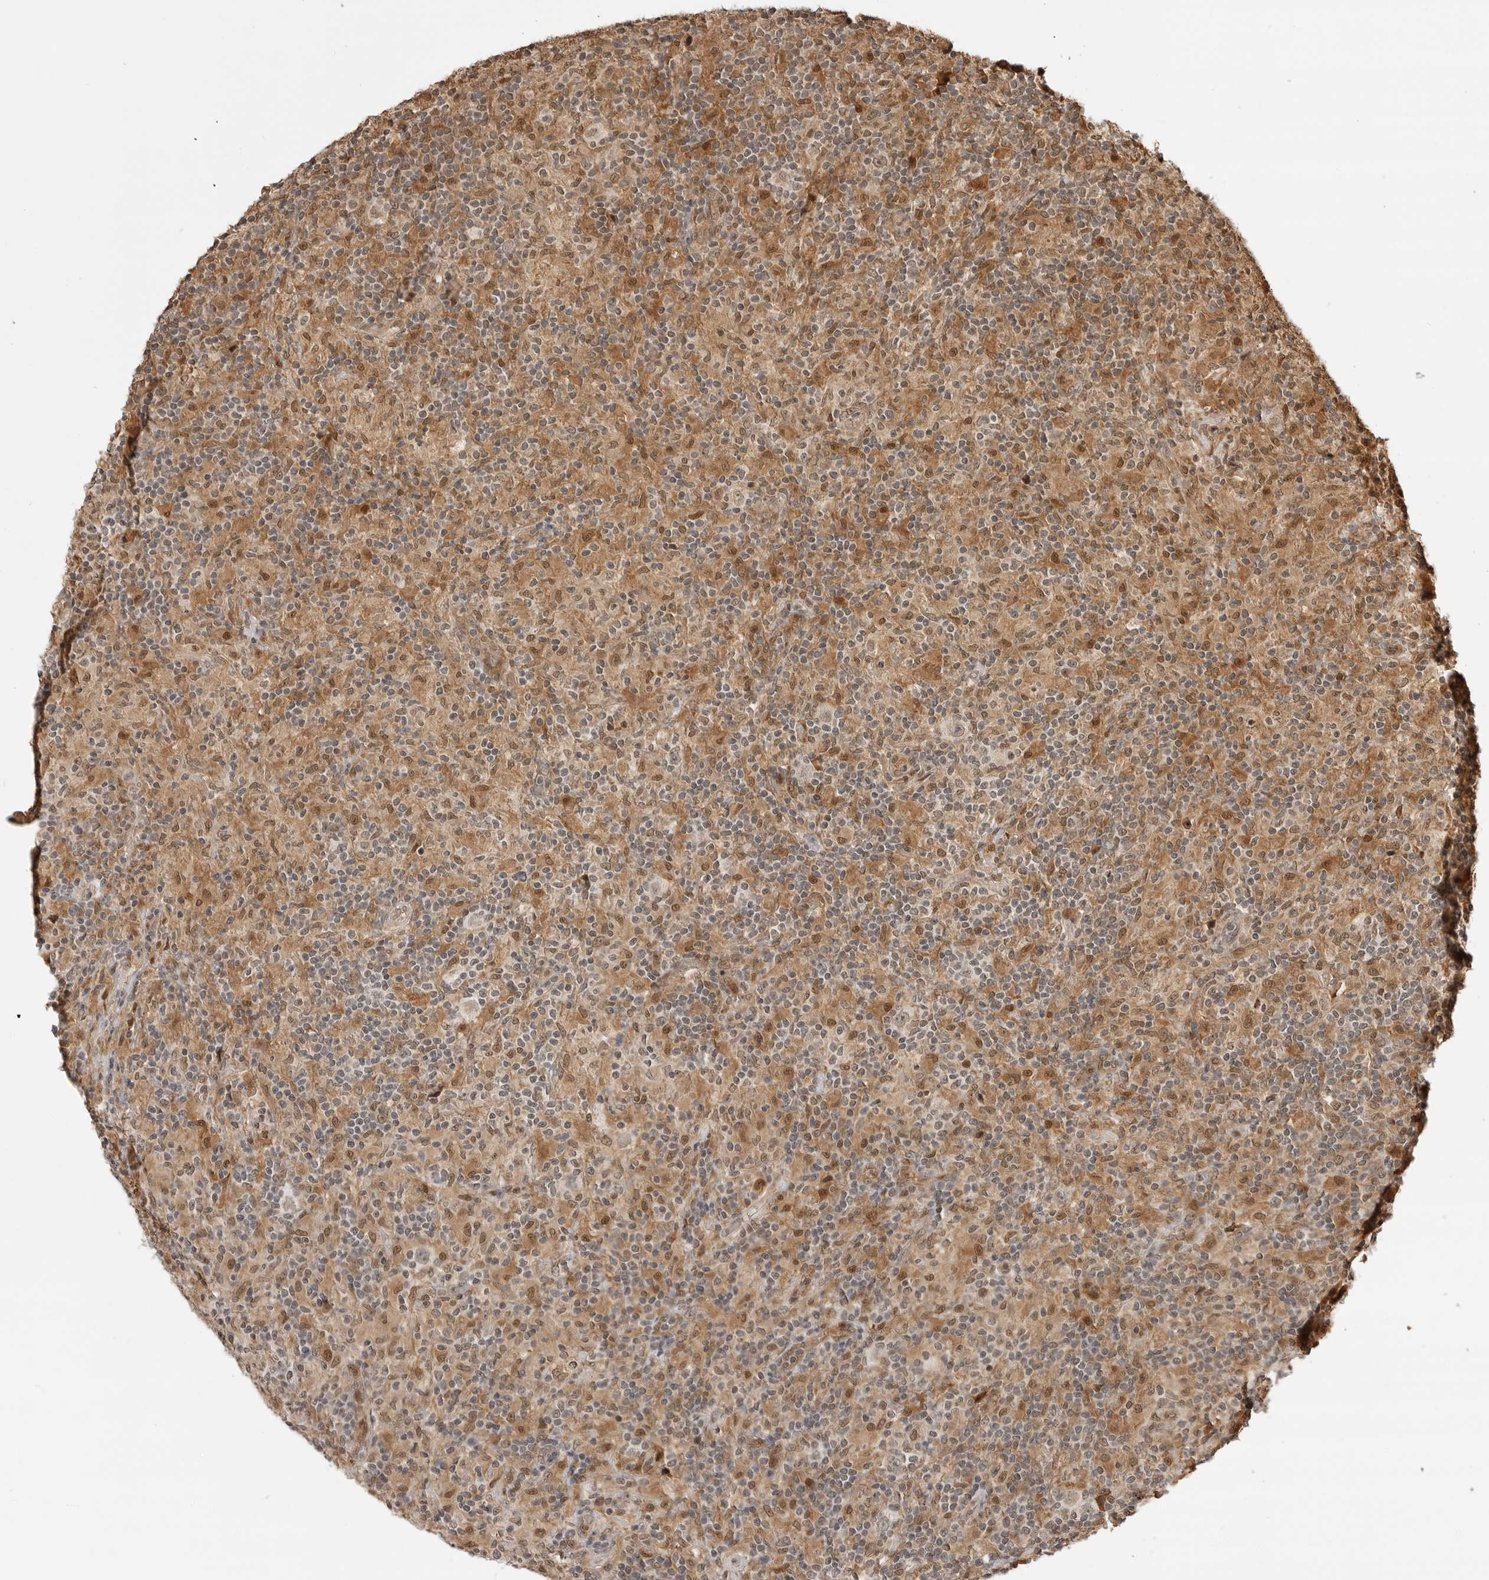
{"staining": {"intensity": "weak", "quantity": "<25%", "location": "nuclear"}, "tissue": "lymphoma", "cell_type": "Tumor cells", "image_type": "cancer", "snomed": [{"axis": "morphology", "description": "Hodgkin's disease, NOS"}, {"axis": "topography", "description": "Lymph node"}], "caption": "High magnification brightfield microscopy of lymphoma stained with DAB (3,3'-diaminobenzidine) (brown) and counterstained with hematoxylin (blue): tumor cells show no significant positivity.", "gene": "BMP2K", "patient": {"sex": "male", "age": 70}}